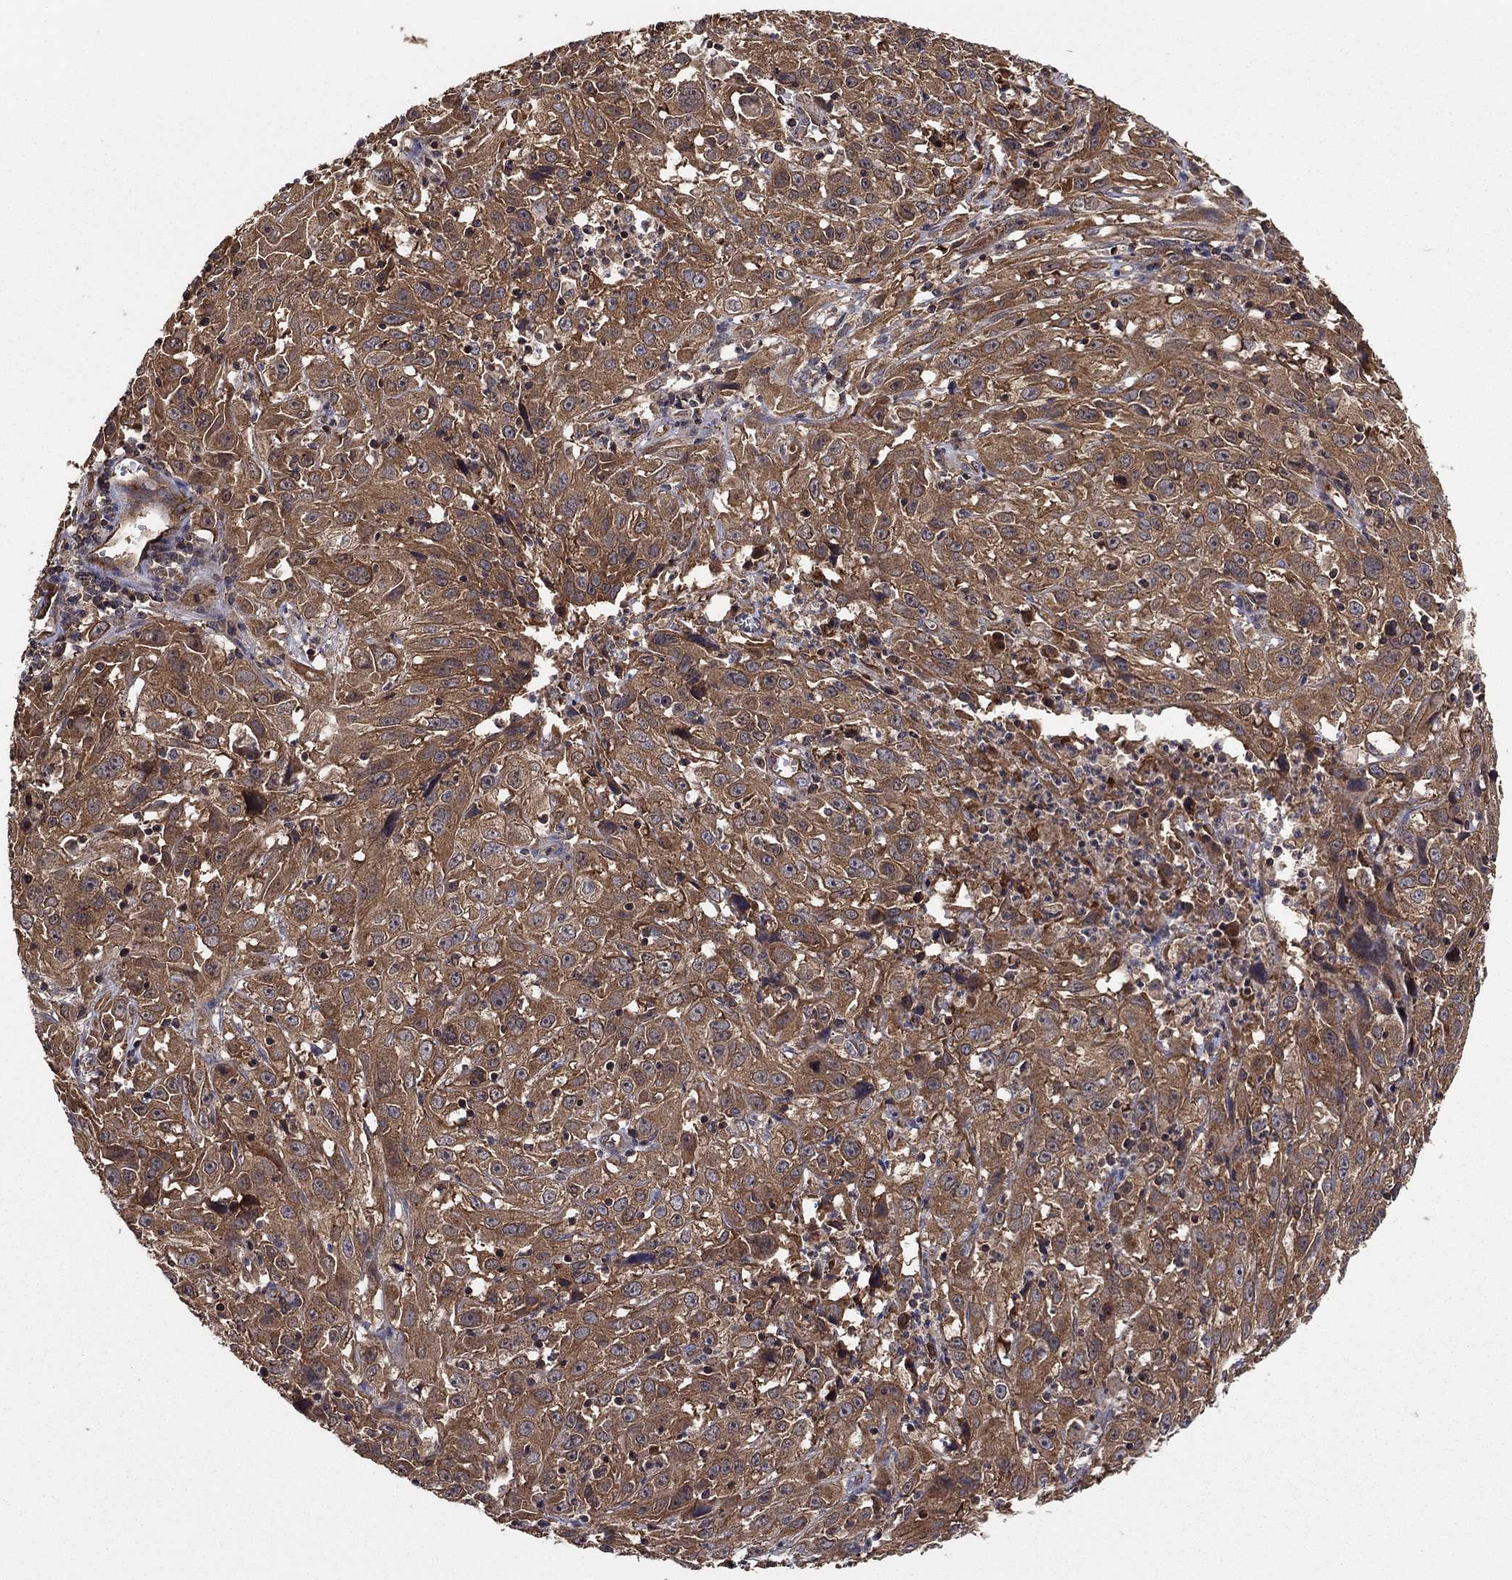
{"staining": {"intensity": "strong", "quantity": ">75%", "location": "cytoplasmic/membranous"}, "tissue": "cervical cancer", "cell_type": "Tumor cells", "image_type": "cancer", "snomed": [{"axis": "morphology", "description": "Squamous cell carcinoma, NOS"}, {"axis": "topography", "description": "Cervix"}], "caption": "A micrograph showing strong cytoplasmic/membranous expression in about >75% of tumor cells in cervical cancer, as visualized by brown immunohistochemical staining.", "gene": "BMERB1", "patient": {"sex": "female", "age": 32}}